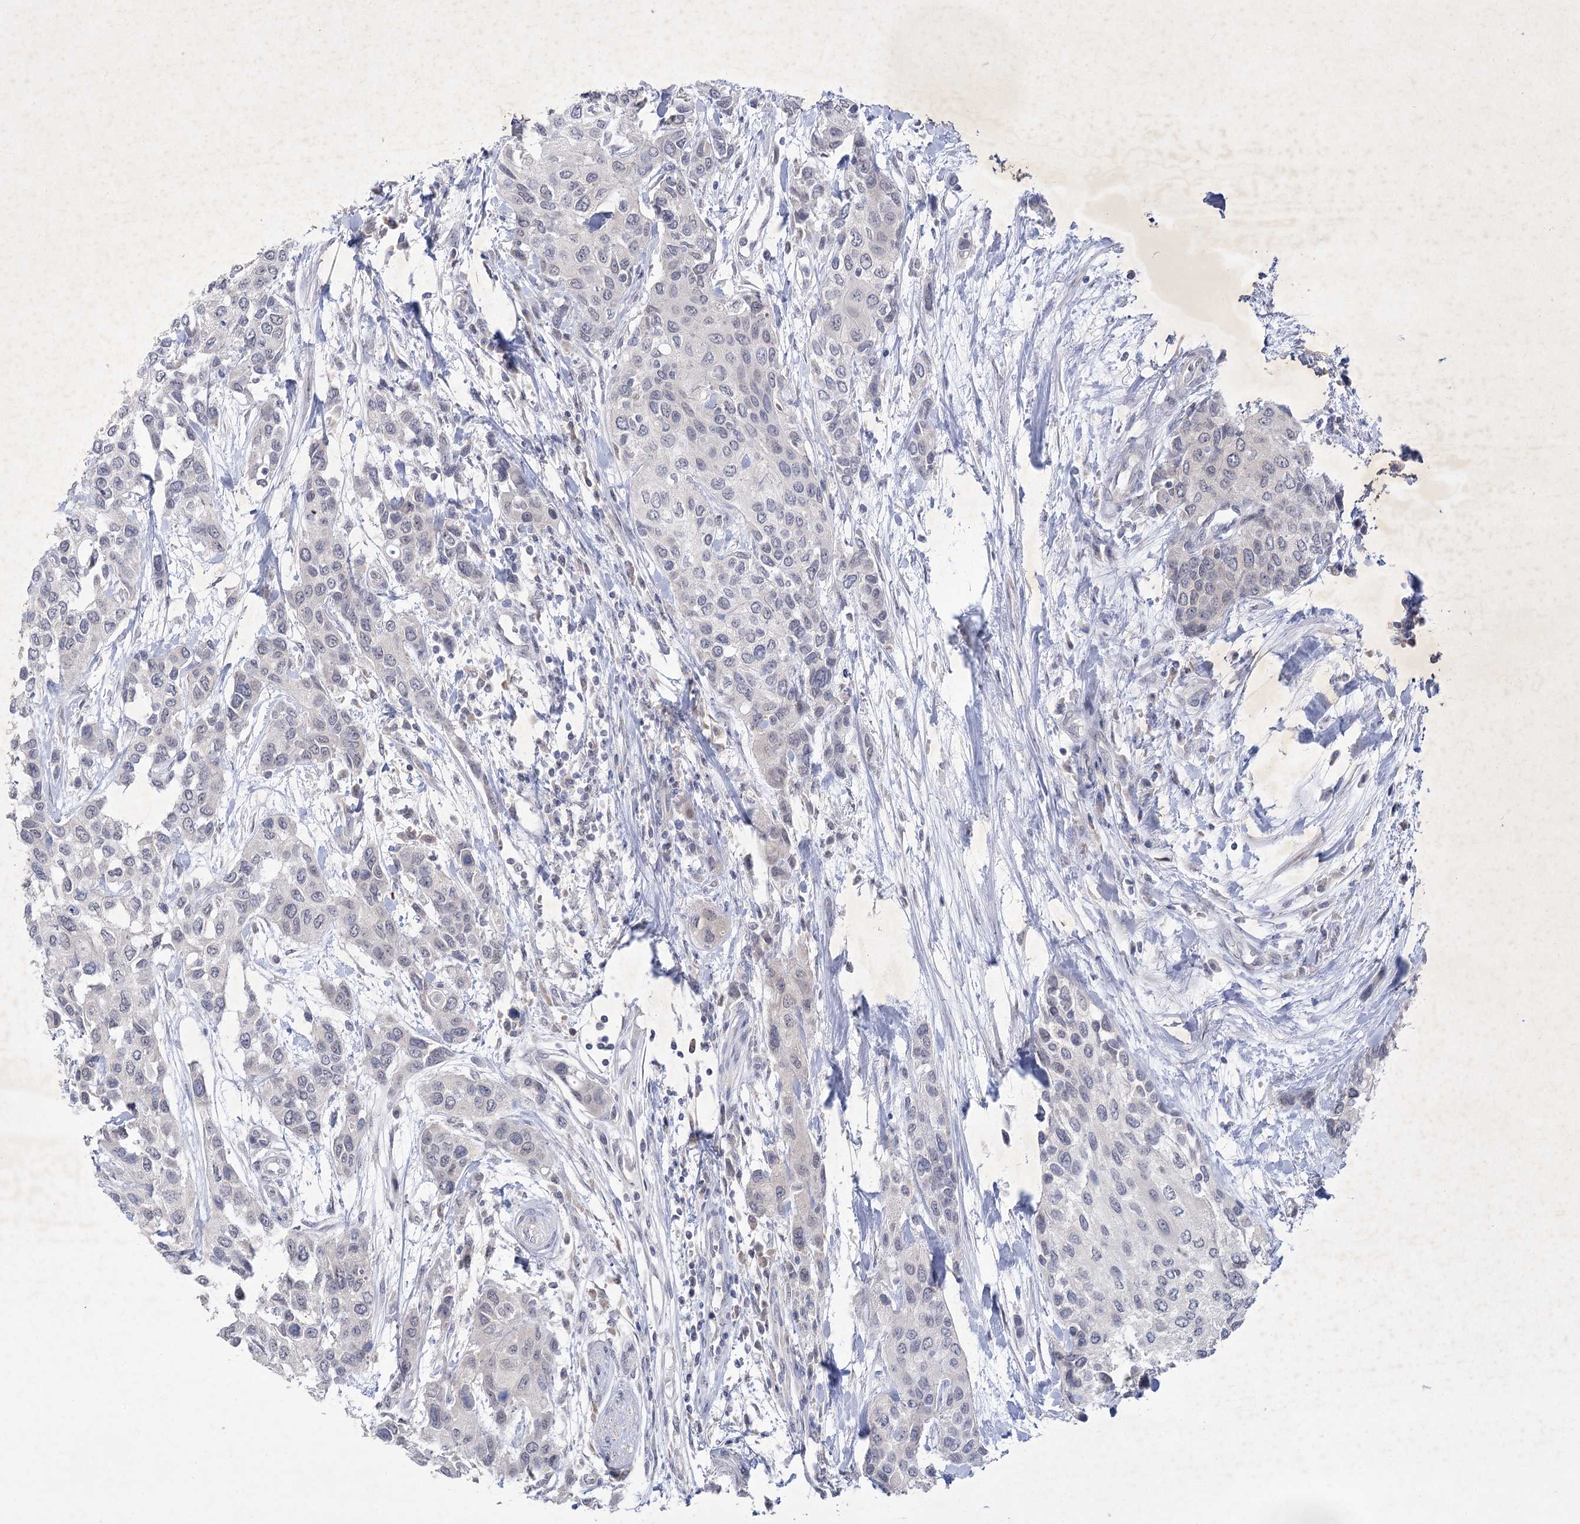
{"staining": {"intensity": "negative", "quantity": "none", "location": "none"}, "tissue": "urothelial cancer", "cell_type": "Tumor cells", "image_type": "cancer", "snomed": [{"axis": "morphology", "description": "Normal tissue, NOS"}, {"axis": "morphology", "description": "Urothelial carcinoma, High grade"}, {"axis": "topography", "description": "Vascular tissue"}, {"axis": "topography", "description": "Urinary bladder"}], "caption": "The histopathology image demonstrates no significant staining in tumor cells of urothelial cancer. (DAB (3,3'-diaminobenzidine) IHC, high magnification).", "gene": "PHYHIPL", "patient": {"sex": "female", "age": 56}}